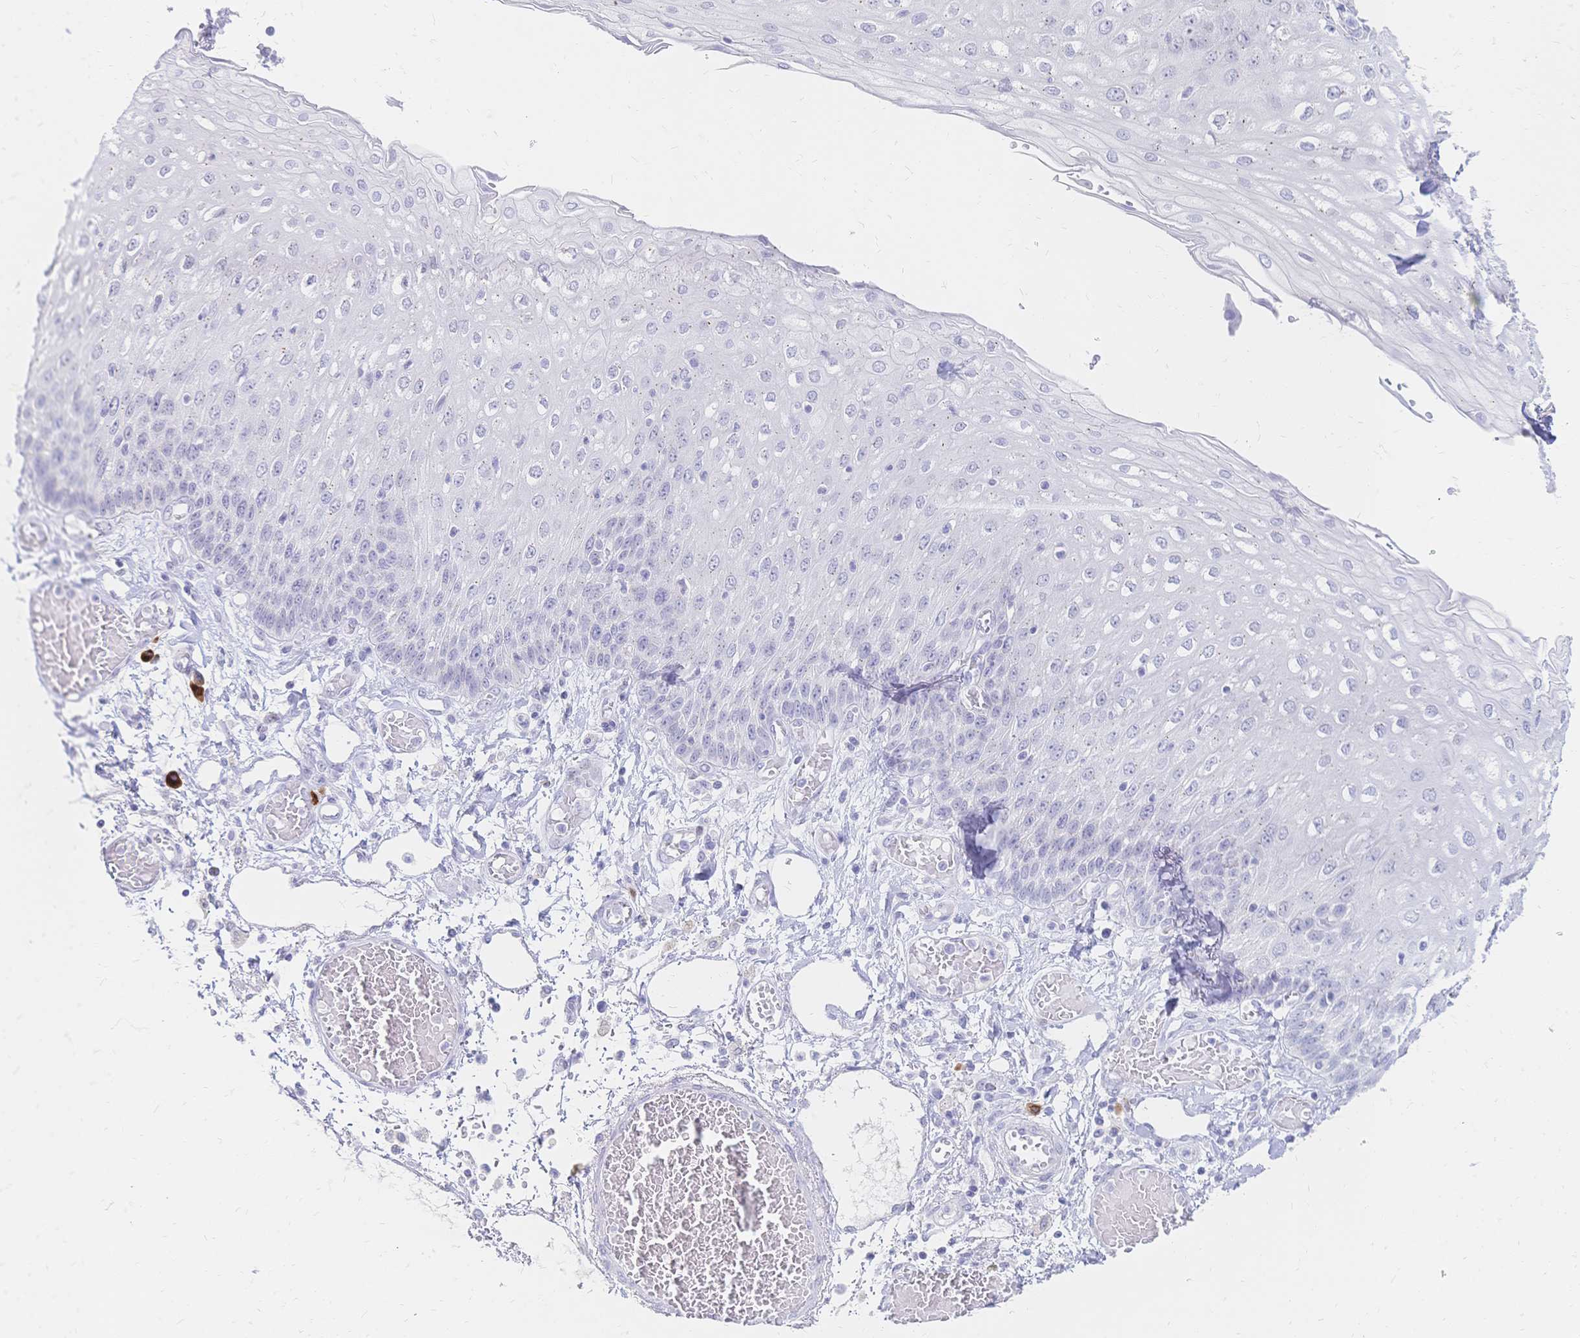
{"staining": {"intensity": "negative", "quantity": "none", "location": "none"}, "tissue": "esophagus", "cell_type": "Squamous epithelial cells", "image_type": "normal", "snomed": [{"axis": "morphology", "description": "Normal tissue, NOS"}, {"axis": "morphology", "description": "Adenocarcinoma, NOS"}, {"axis": "topography", "description": "Esophagus"}], "caption": "This is an IHC micrograph of benign human esophagus. There is no staining in squamous epithelial cells.", "gene": "PSORS1C2", "patient": {"sex": "male", "age": 81}}